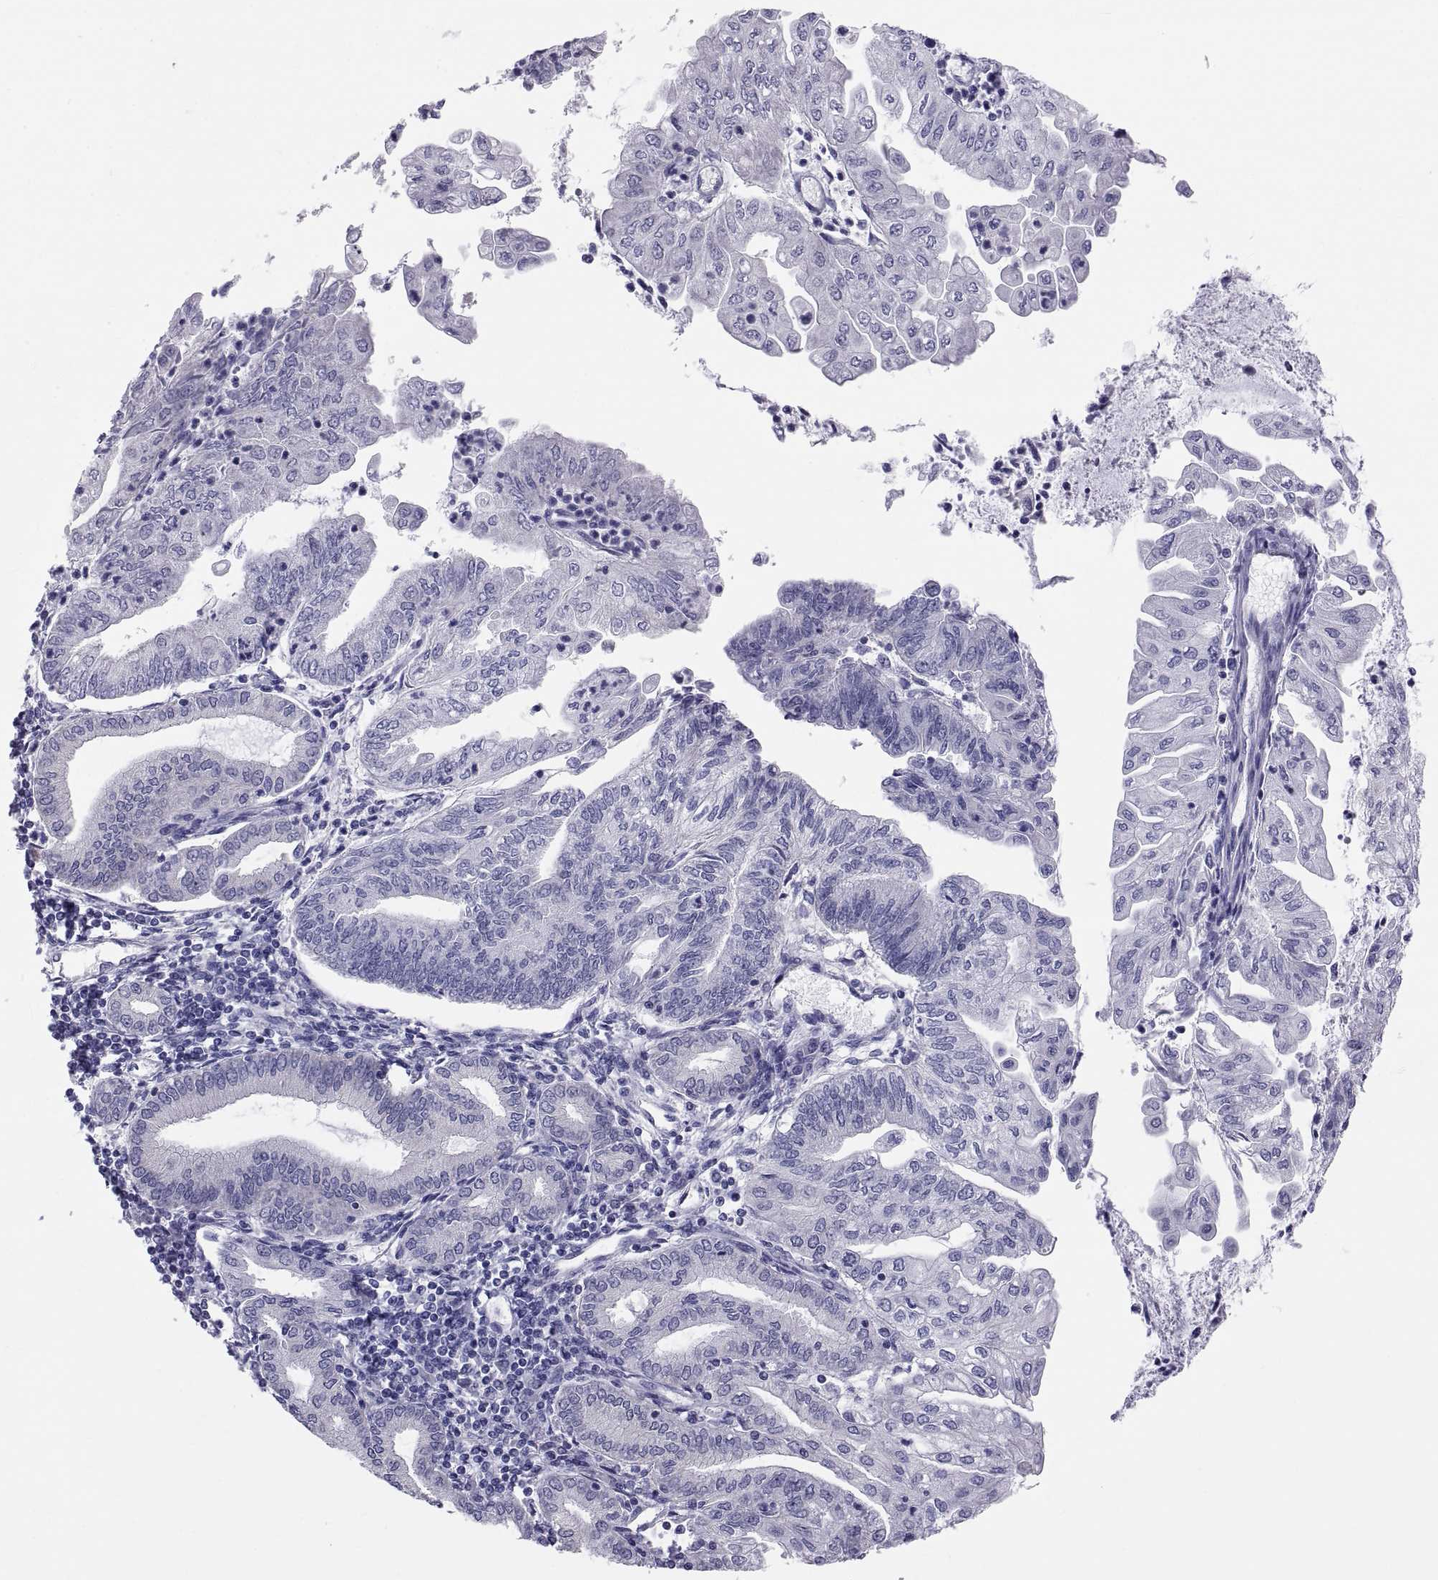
{"staining": {"intensity": "negative", "quantity": "none", "location": "none"}, "tissue": "endometrial cancer", "cell_type": "Tumor cells", "image_type": "cancer", "snomed": [{"axis": "morphology", "description": "Adenocarcinoma, NOS"}, {"axis": "topography", "description": "Endometrium"}], "caption": "Tumor cells show no significant protein staining in endometrial cancer (adenocarcinoma).", "gene": "FAM170A", "patient": {"sex": "female", "age": 55}}